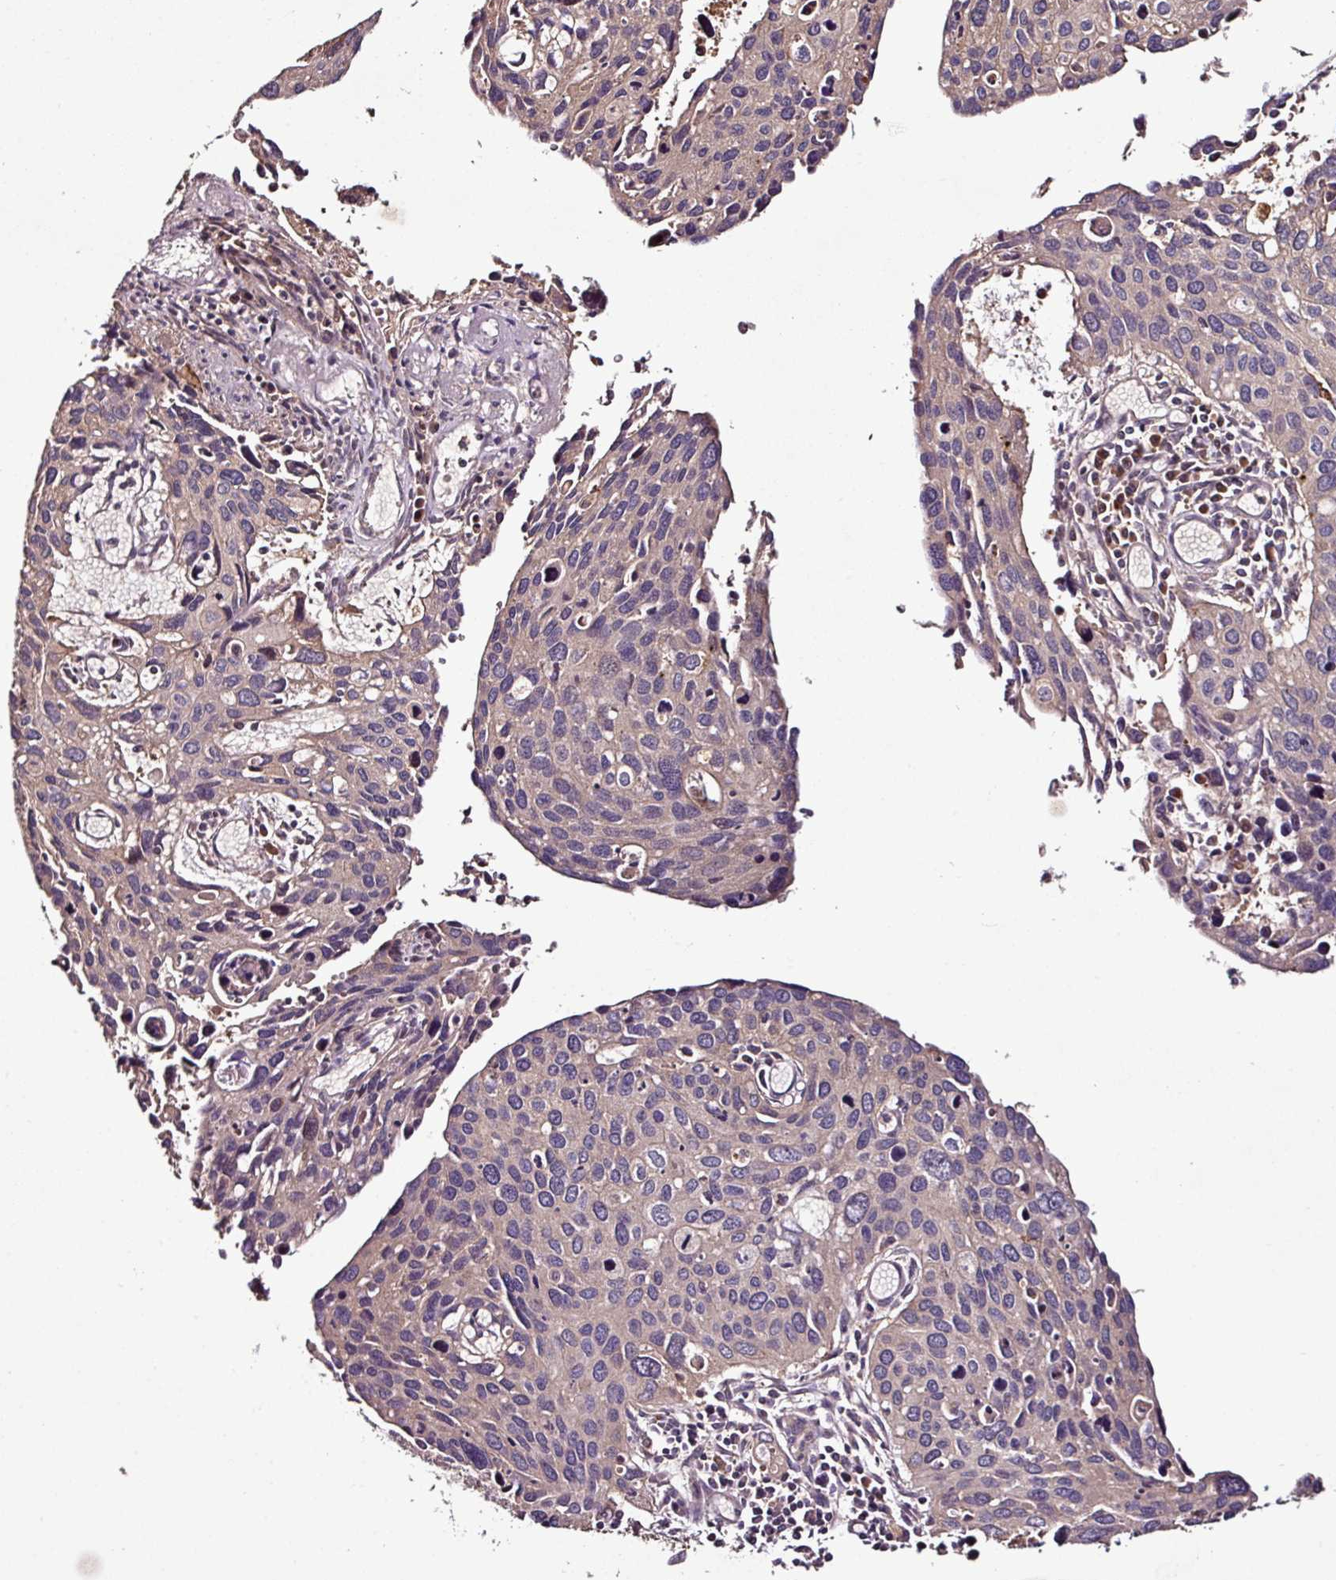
{"staining": {"intensity": "weak", "quantity": "25%-75%", "location": "cytoplasmic/membranous"}, "tissue": "cervical cancer", "cell_type": "Tumor cells", "image_type": "cancer", "snomed": [{"axis": "morphology", "description": "Squamous cell carcinoma, NOS"}, {"axis": "topography", "description": "Cervix"}], "caption": "This image reveals IHC staining of cervical squamous cell carcinoma, with low weak cytoplasmic/membranous staining in approximately 25%-75% of tumor cells.", "gene": "GNPDA1", "patient": {"sex": "female", "age": 55}}